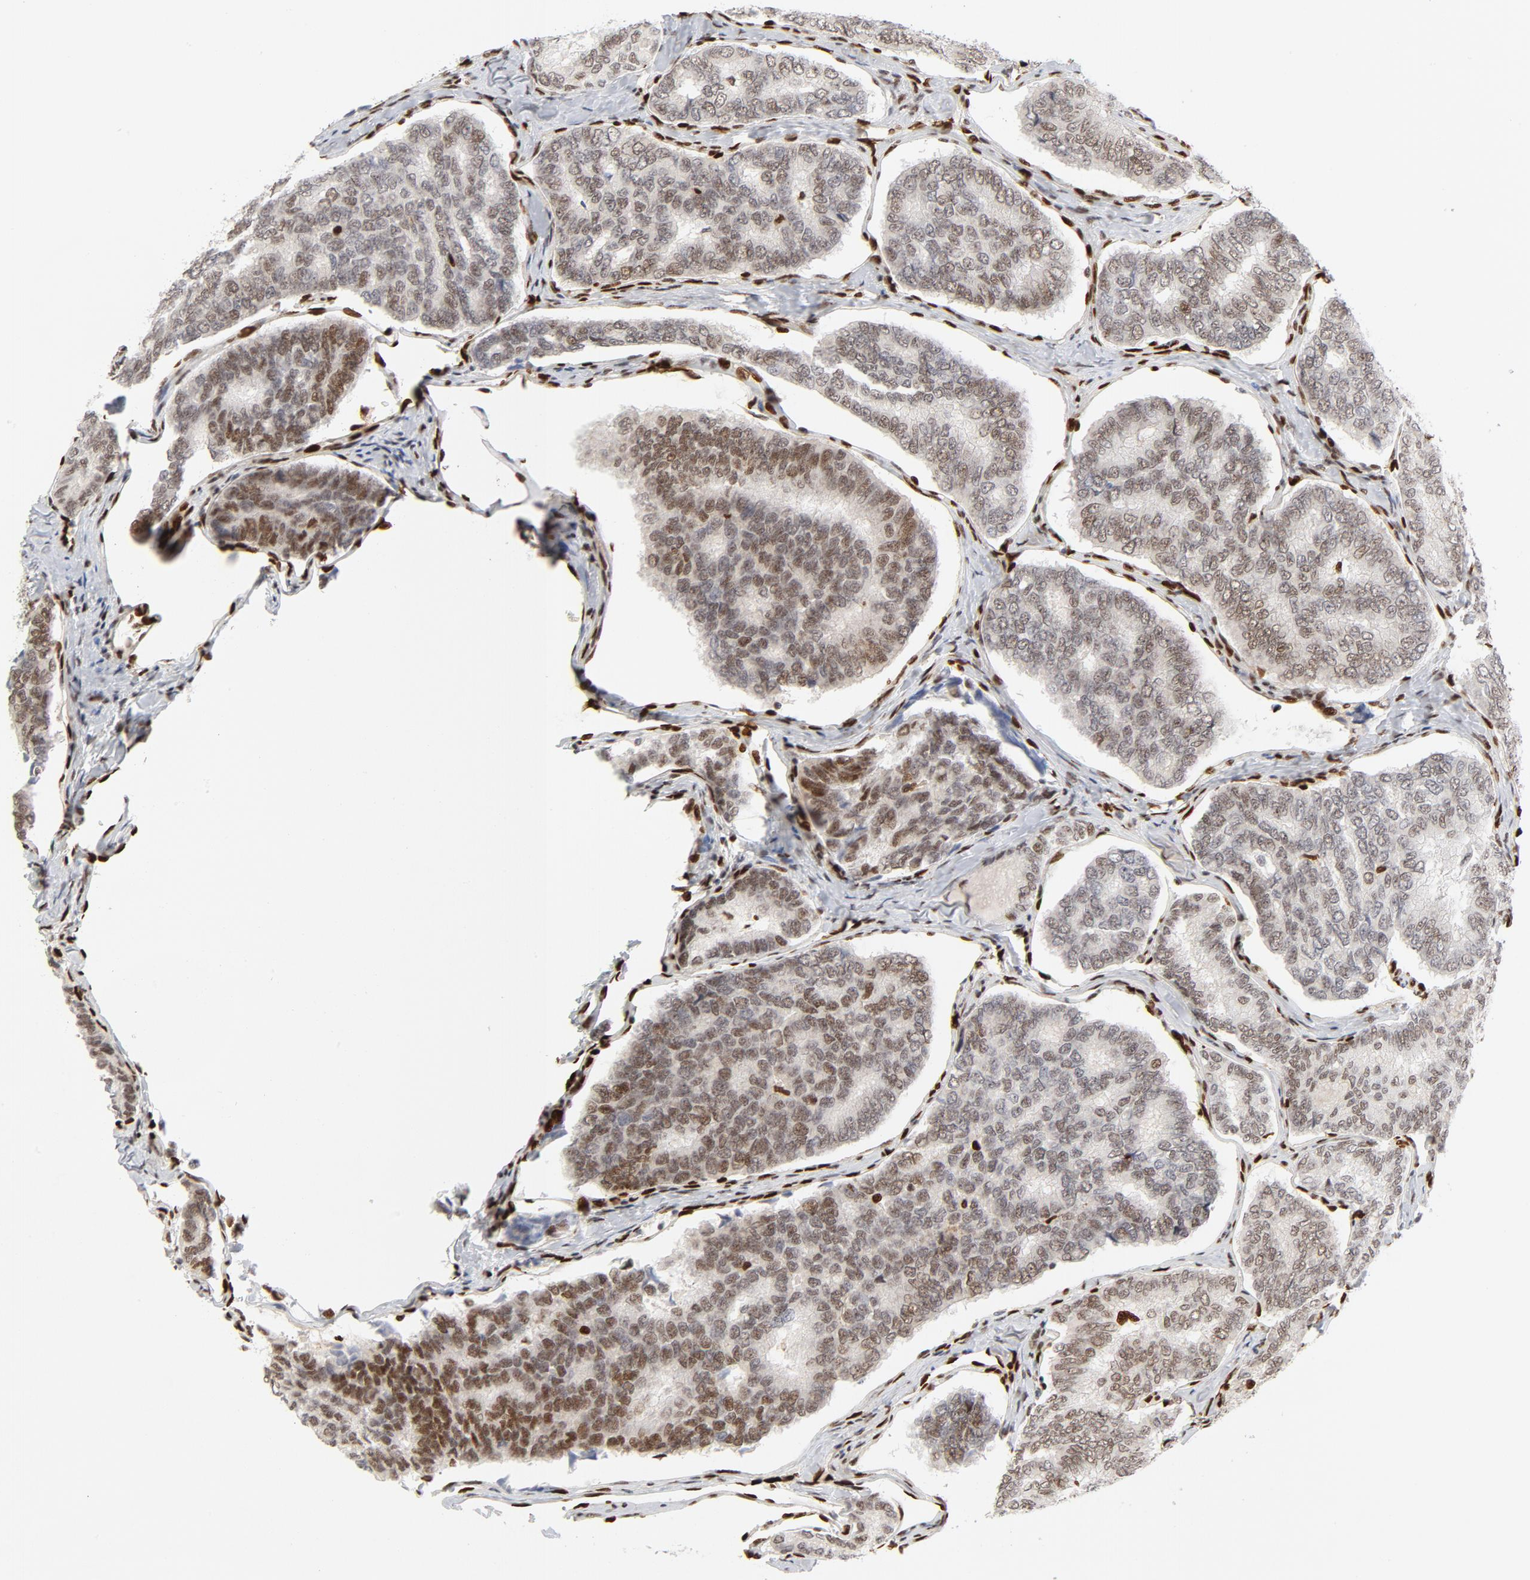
{"staining": {"intensity": "weak", "quantity": "25%-75%", "location": "nuclear"}, "tissue": "thyroid cancer", "cell_type": "Tumor cells", "image_type": "cancer", "snomed": [{"axis": "morphology", "description": "Papillary adenocarcinoma, NOS"}, {"axis": "topography", "description": "Thyroid gland"}], "caption": "Human thyroid cancer (papillary adenocarcinoma) stained with a protein marker shows weak staining in tumor cells.", "gene": "MEF2A", "patient": {"sex": "female", "age": 35}}